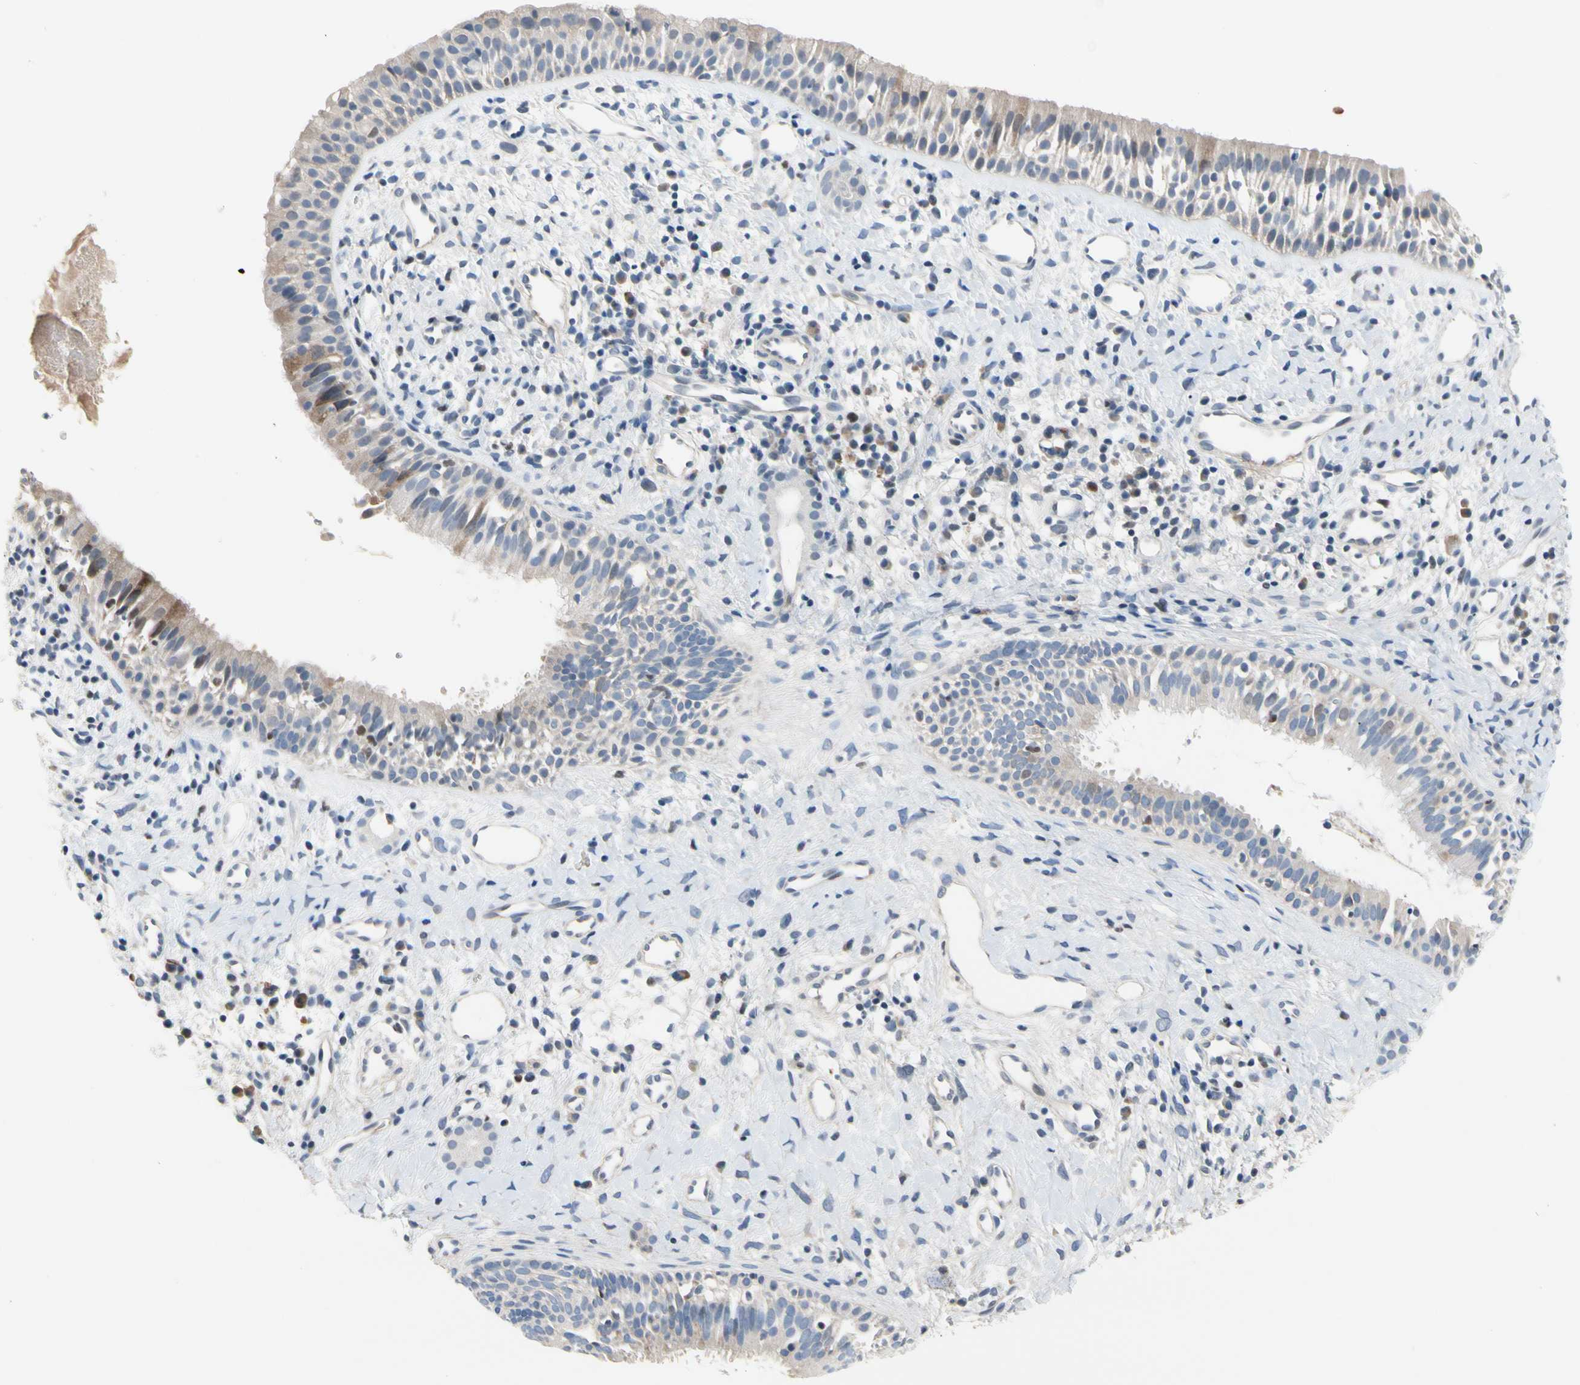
{"staining": {"intensity": "moderate", "quantity": "<25%", "location": "cytoplasmic/membranous"}, "tissue": "nasopharynx", "cell_type": "Respiratory epithelial cells", "image_type": "normal", "snomed": [{"axis": "morphology", "description": "Normal tissue, NOS"}, {"axis": "topography", "description": "Nasopharynx"}], "caption": "Immunohistochemical staining of benign human nasopharynx demonstrates low levels of moderate cytoplasmic/membranous expression in about <25% of respiratory epithelial cells. The staining was performed using DAB (3,3'-diaminobenzidine) to visualize the protein expression in brown, while the nuclei were stained in blue with hematoxylin (Magnification: 20x).", "gene": "ECRG4", "patient": {"sex": "male", "age": 22}}